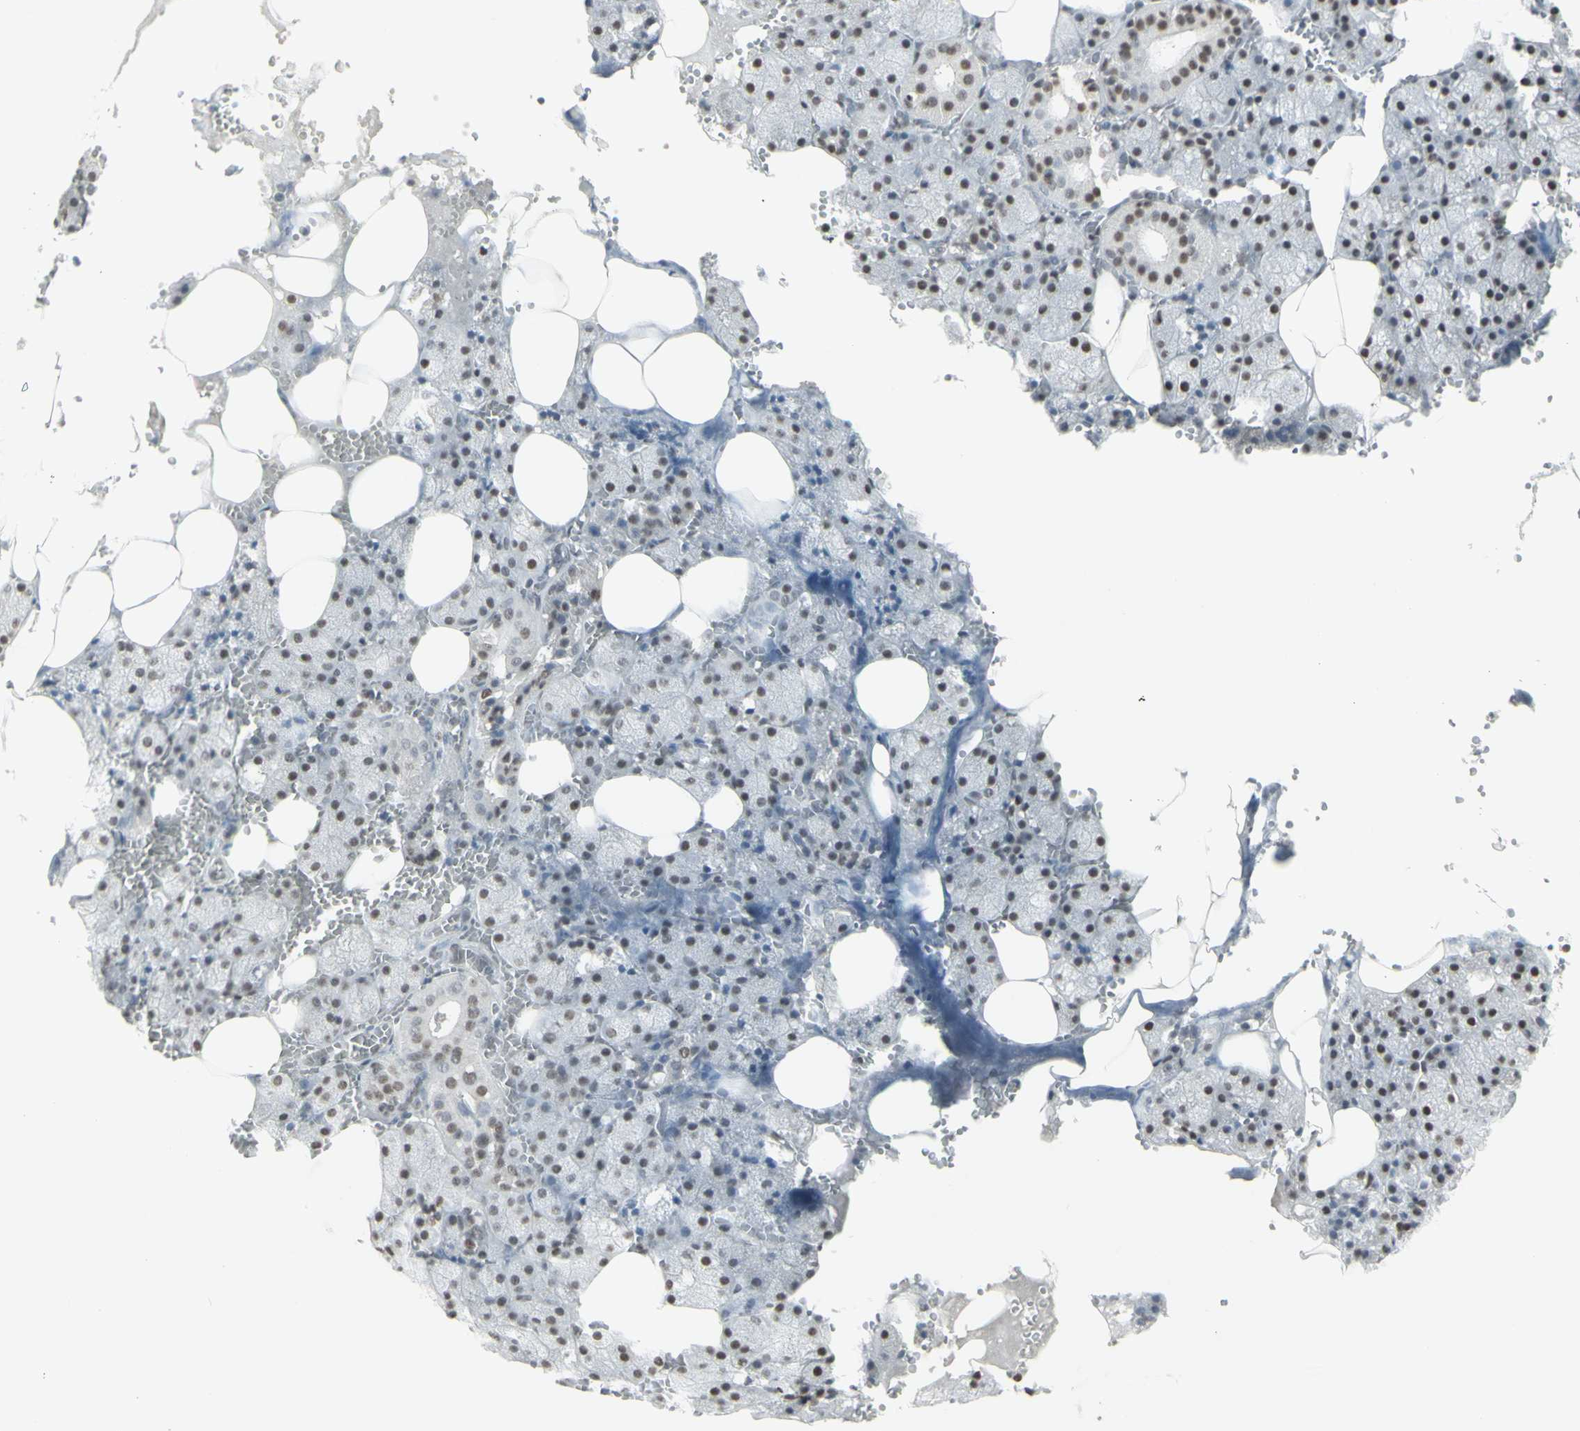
{"staining": {"intensity": "weak", "quantity": ">75%", "location": "nuclear"}, "tissue": "salivary gland", "cell_type": "Glandular cells", "image_type": "normal", "snomed": [{"axis": "morphology", "description": "Normal tissue, NOS"}, {"axis": "topography", "description": "Salivary gland"}], "caption": "IHC staining of benign salivary gland, which reveals low levels of weak nuclear staining in about >75% of glandular cells indicating weak nuclear protein positivity. The staining was performed using DAB (brown) for protein detection and nuclei were counterstained in hematoxylin (blue).", "gene": "TRIM28", "patient": {"sex": "male", "age": 62}}